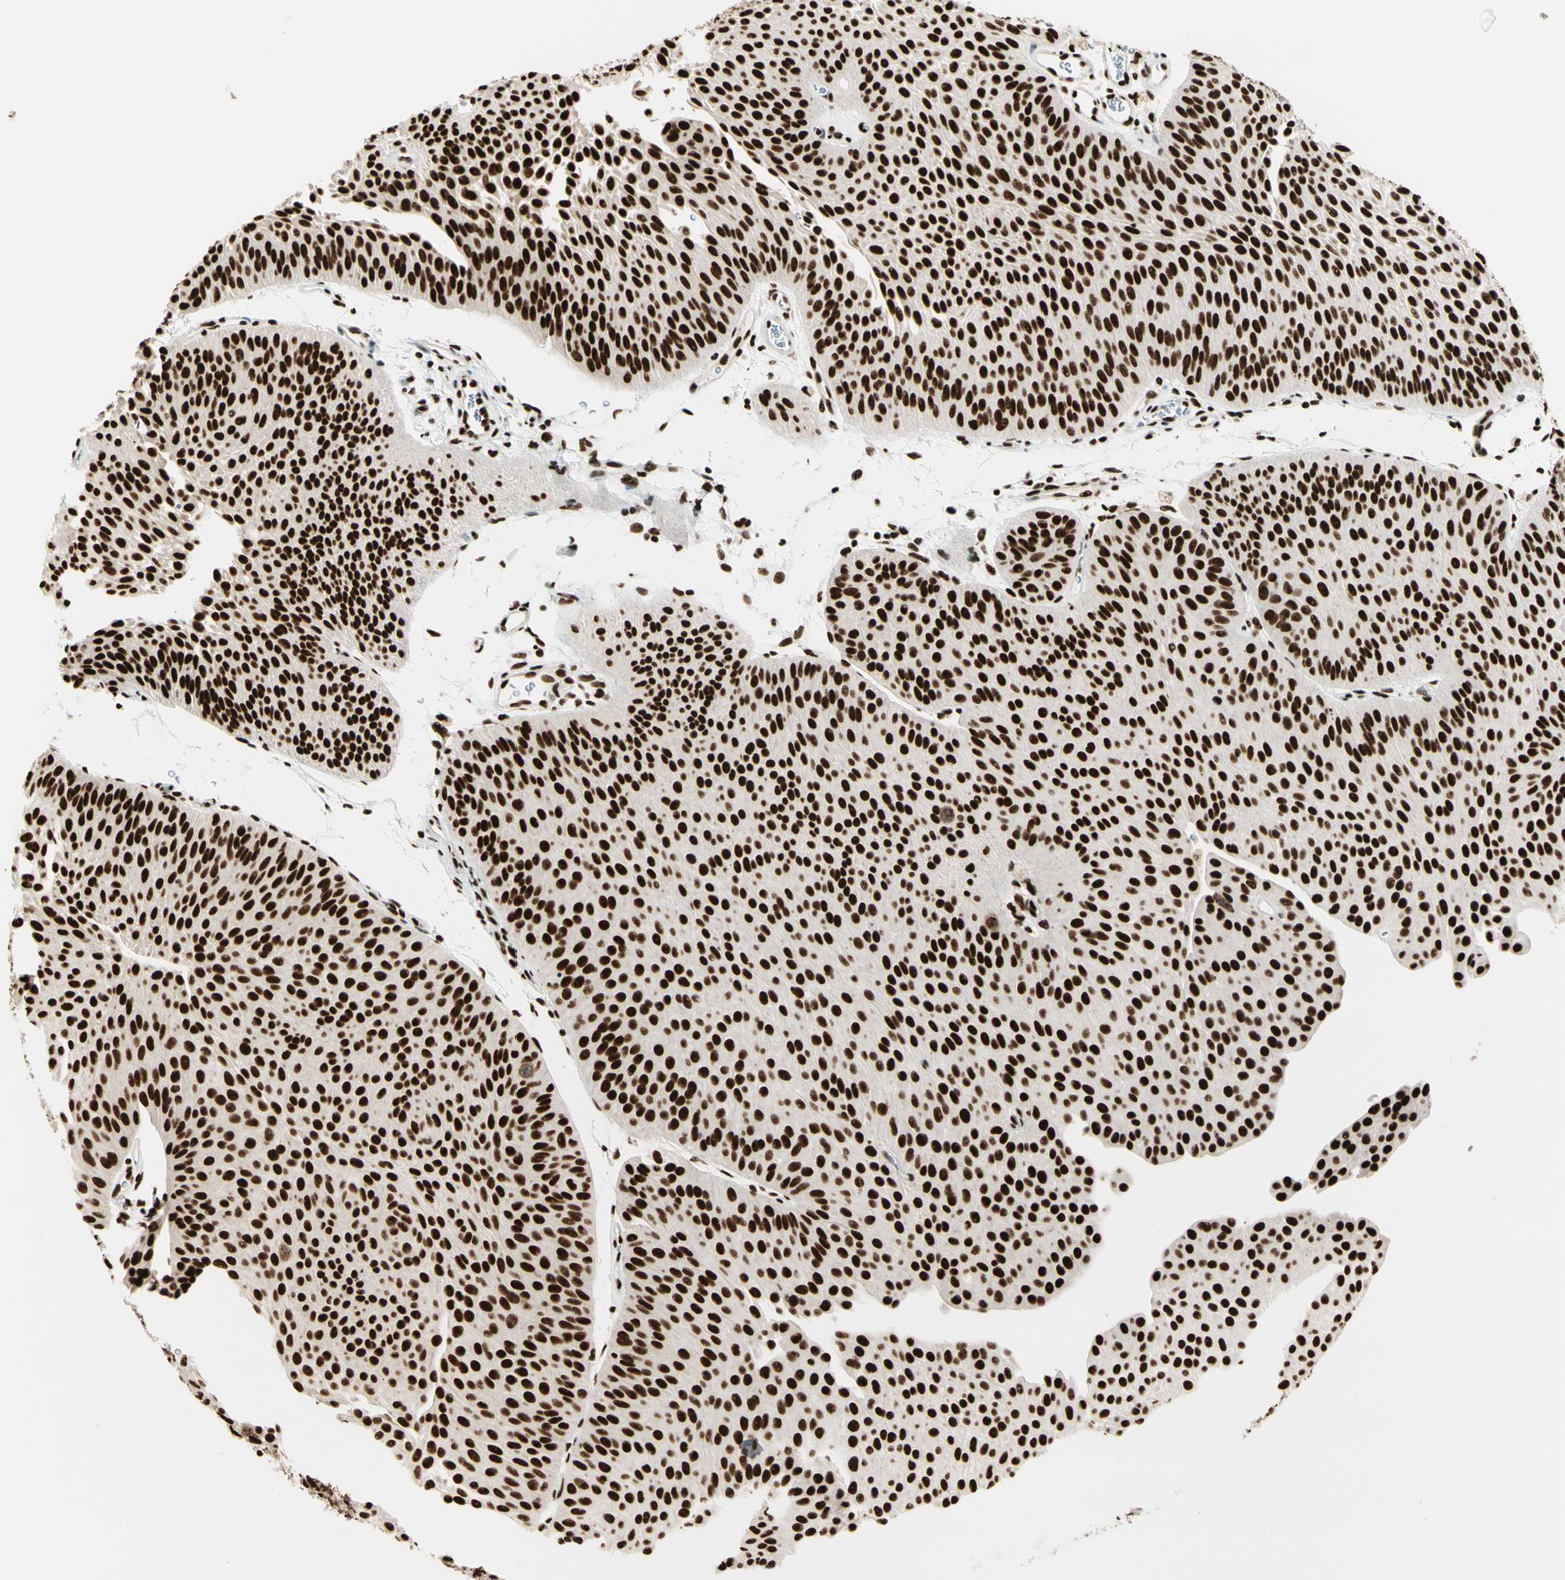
{"staining": {"intensity": "strong", "quantity": ">75%", "location": "nuclear"}, "tissue": "urothelial cancer", "cell_type": "Tumor cells", "image_type": "cancer", "snomed": [{"axis": "morphology", "description": "Urothelial carcinoma, Low grade"}, {"axis": "topography", "description": "Urinary bladder"}], "caption": "IHC (DAB (3,3'-diaminobenzidine)) staining of human urothelial cancer reveals strong nuclear protein expression in about >75% of tumor cells.", "gene": "CCAR1", "patient": {"sex": "female", "age": 60}}